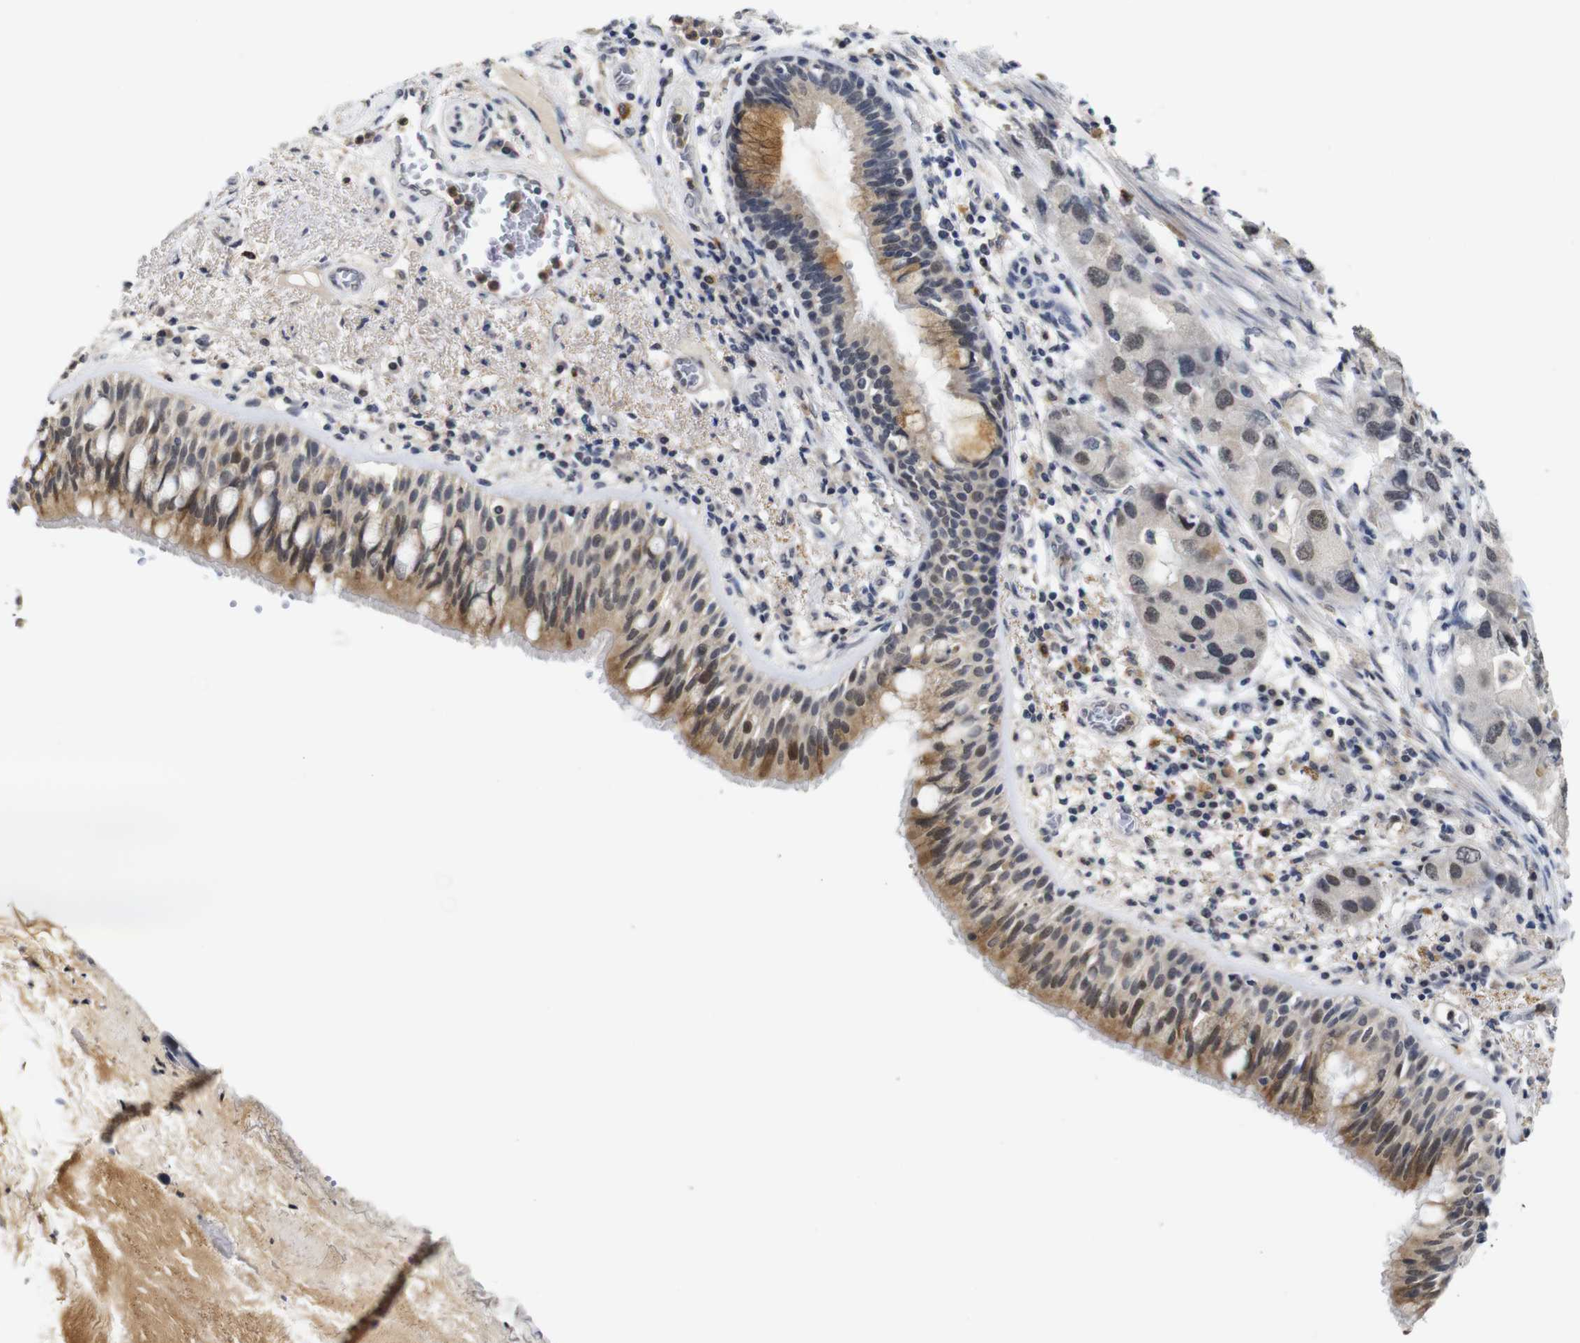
{"staining": {"intensity": "moderate", "quantity": ">75%", "location": "cytoplasmic/membranous"}, "tissue": "bronchus", "cell_type": "Respiratory epithelial cells", "image_type": "normal", "snomed": [{"axis": "morphology", "description": "Normal tissue, NOS"}, {"axis": "morphology", "description": "Adenocarcinoma, NOS"}, {"axis": "morphology", "description": "Adenocarcinoma, metastatic, NOS"}, {"axis": "topography", "description": "Lymph node"}, {"axis": "topography", "description": "Bronchus"}, {"axis": "topography", "description": "Lung"}], "caption": "IHC of unremarkable human bronchus exhibits medium levels of moderate cytoplasmic/membranous expression in approximately >75% of respiratory epithelial cells. The protein is shown in brown color, while the nuclei are stained blue.", "gene": "NTRK3", "patient": {"sex": "female", "age": 54}}